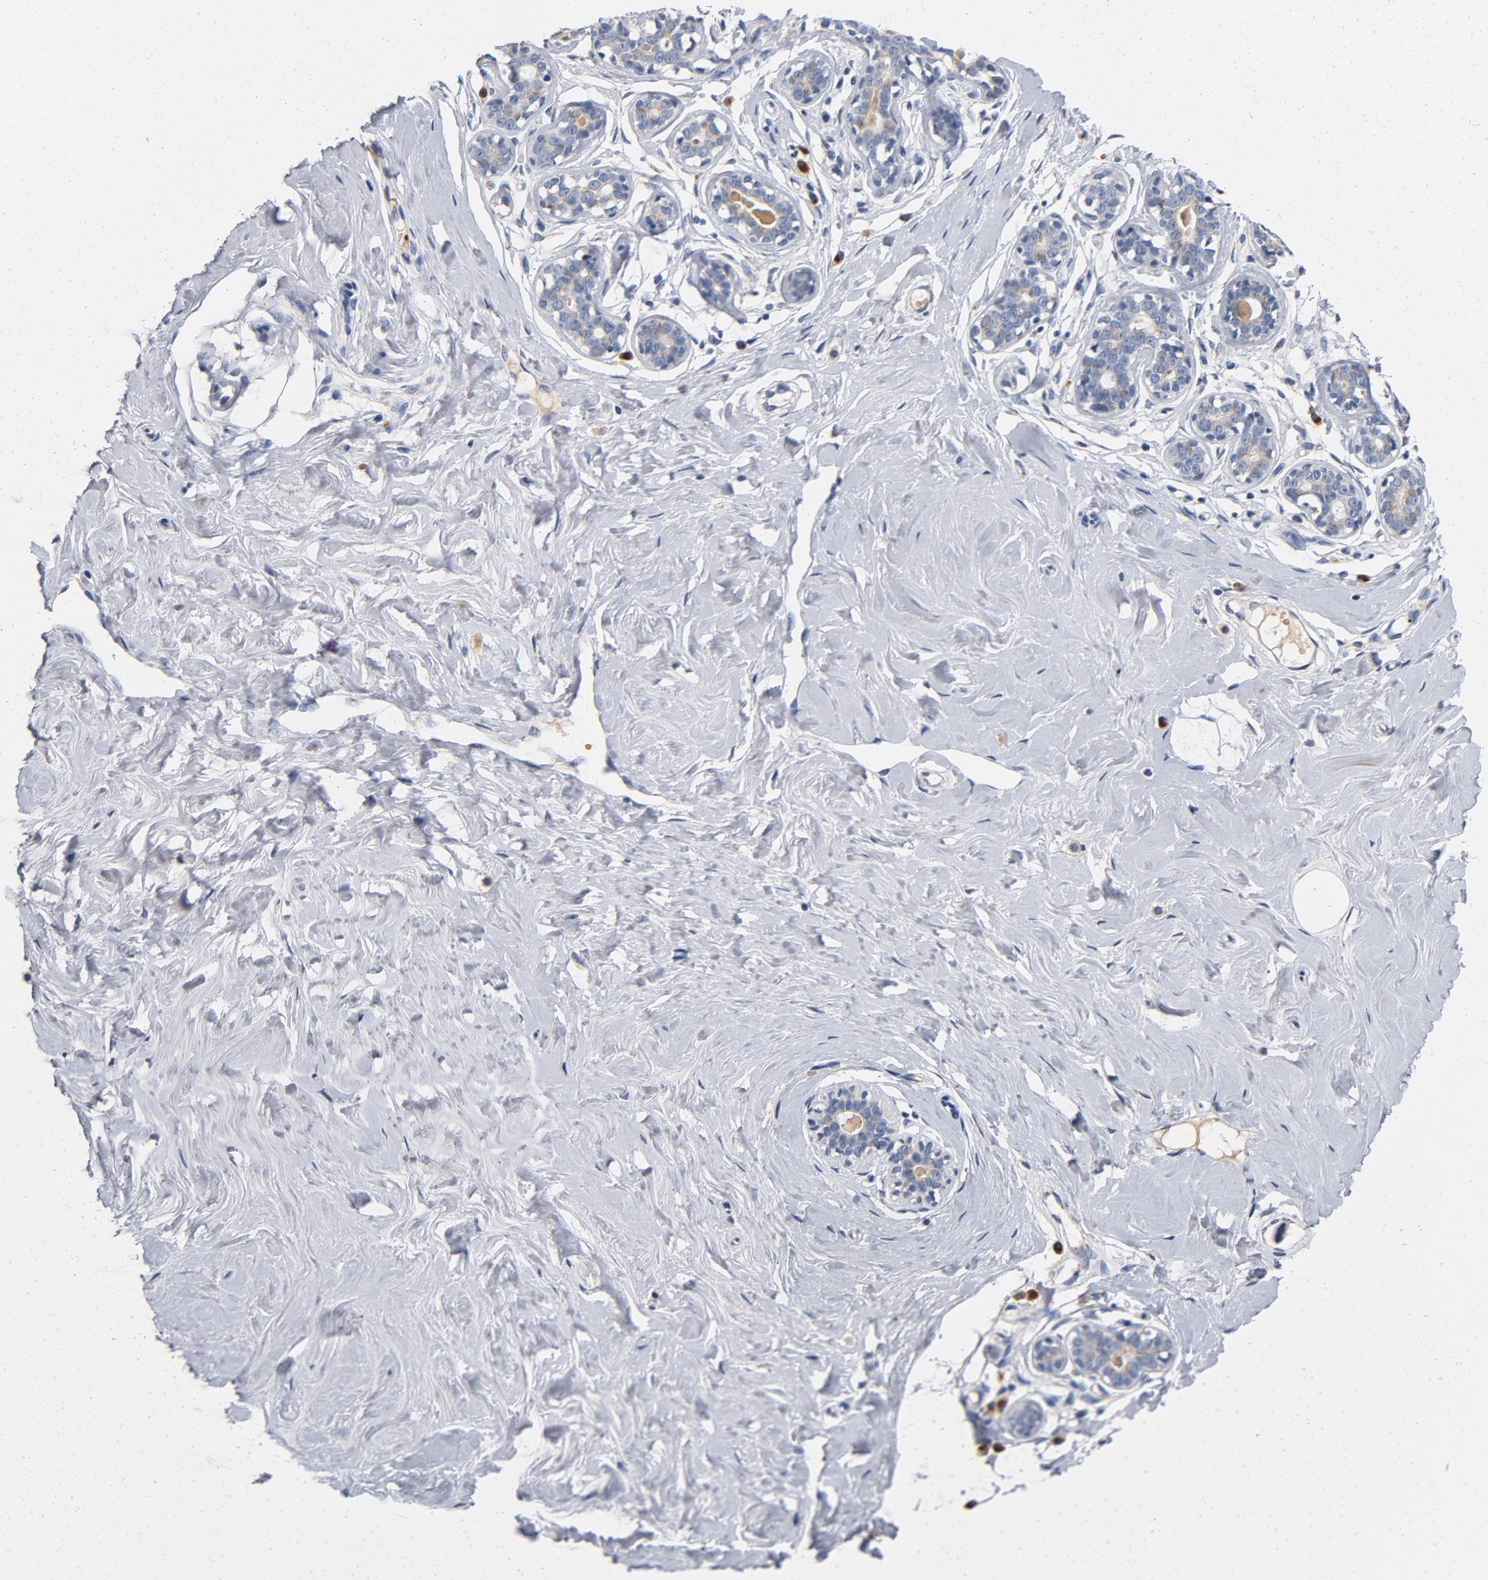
{"staining": {"intensity": "negative", "quantity": "none", "location": "none"}, "tissue": "breast", "cell_type": "Adipocytes", "image_type": "normal", "snomed": [{"axis": "morphology", "description": "Normal tissue, NOS"}, {"axis": "topography", "description": "Breast"}], "caption": "High power microscopy photomicrograph of an IHC micrograph of unremarkable breast, revealing no significant expression in adipocytes.", "gene": "LMAN2", "patient": {"sex": "female", "age": 23}}